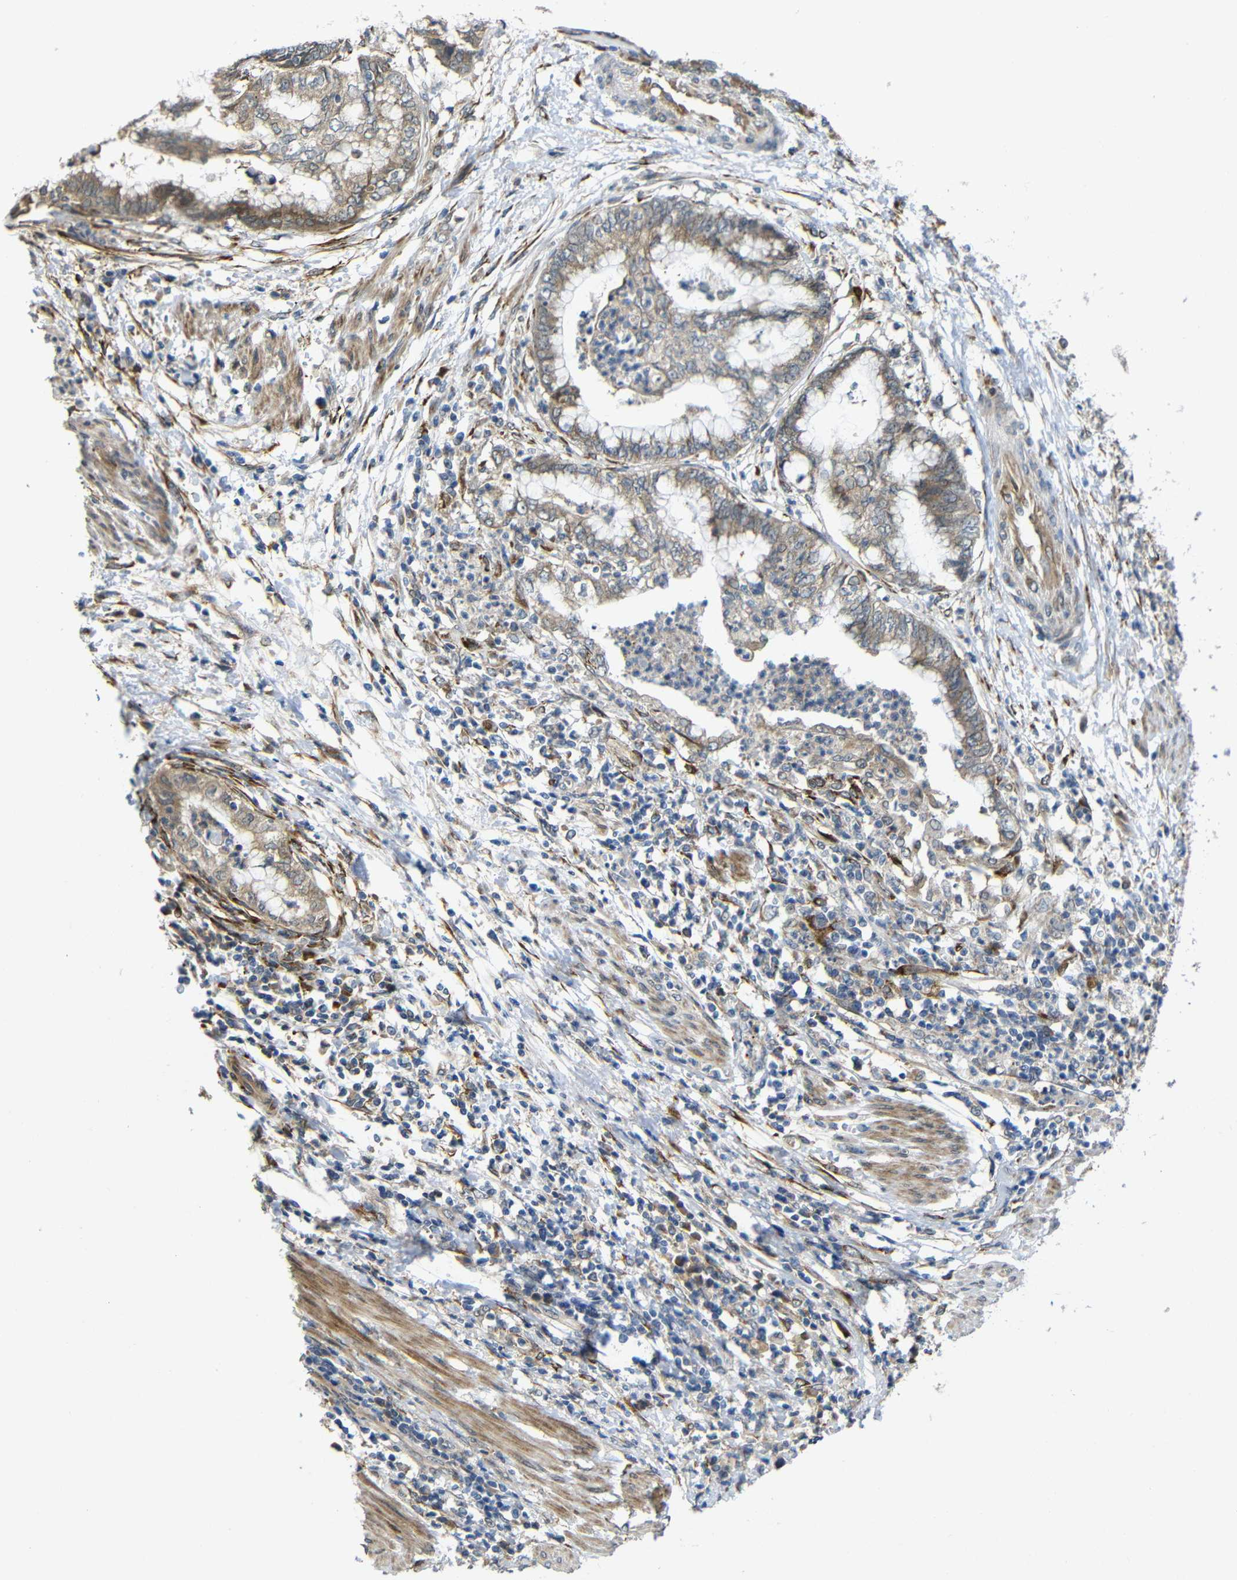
{"staining": {"intensity": "moderate", "quantity": ">75%", "location": "cytoplasmic/membranous"}, "tissue": "endometrial cancer", "cell_type": "Tumor cells", "image_type": "cancer", "snomed": [{"axis": "morphology", "description": "Necrosis, NOS"}, {"axis": "morphology", "description": "Adenocarcinoma, NOS"}, {"axis": "topography", "description": "Endometrium"}], "caption": "This histopathology image demonstrates immunohistochemistry (IHC) staining of human endometrial cancer, with medium moderate cytoplasmic/membranous expression in approximately >75% of tumor cells.", "gene": "P3H2", "patient": {"sex": "female", "age": 79}}